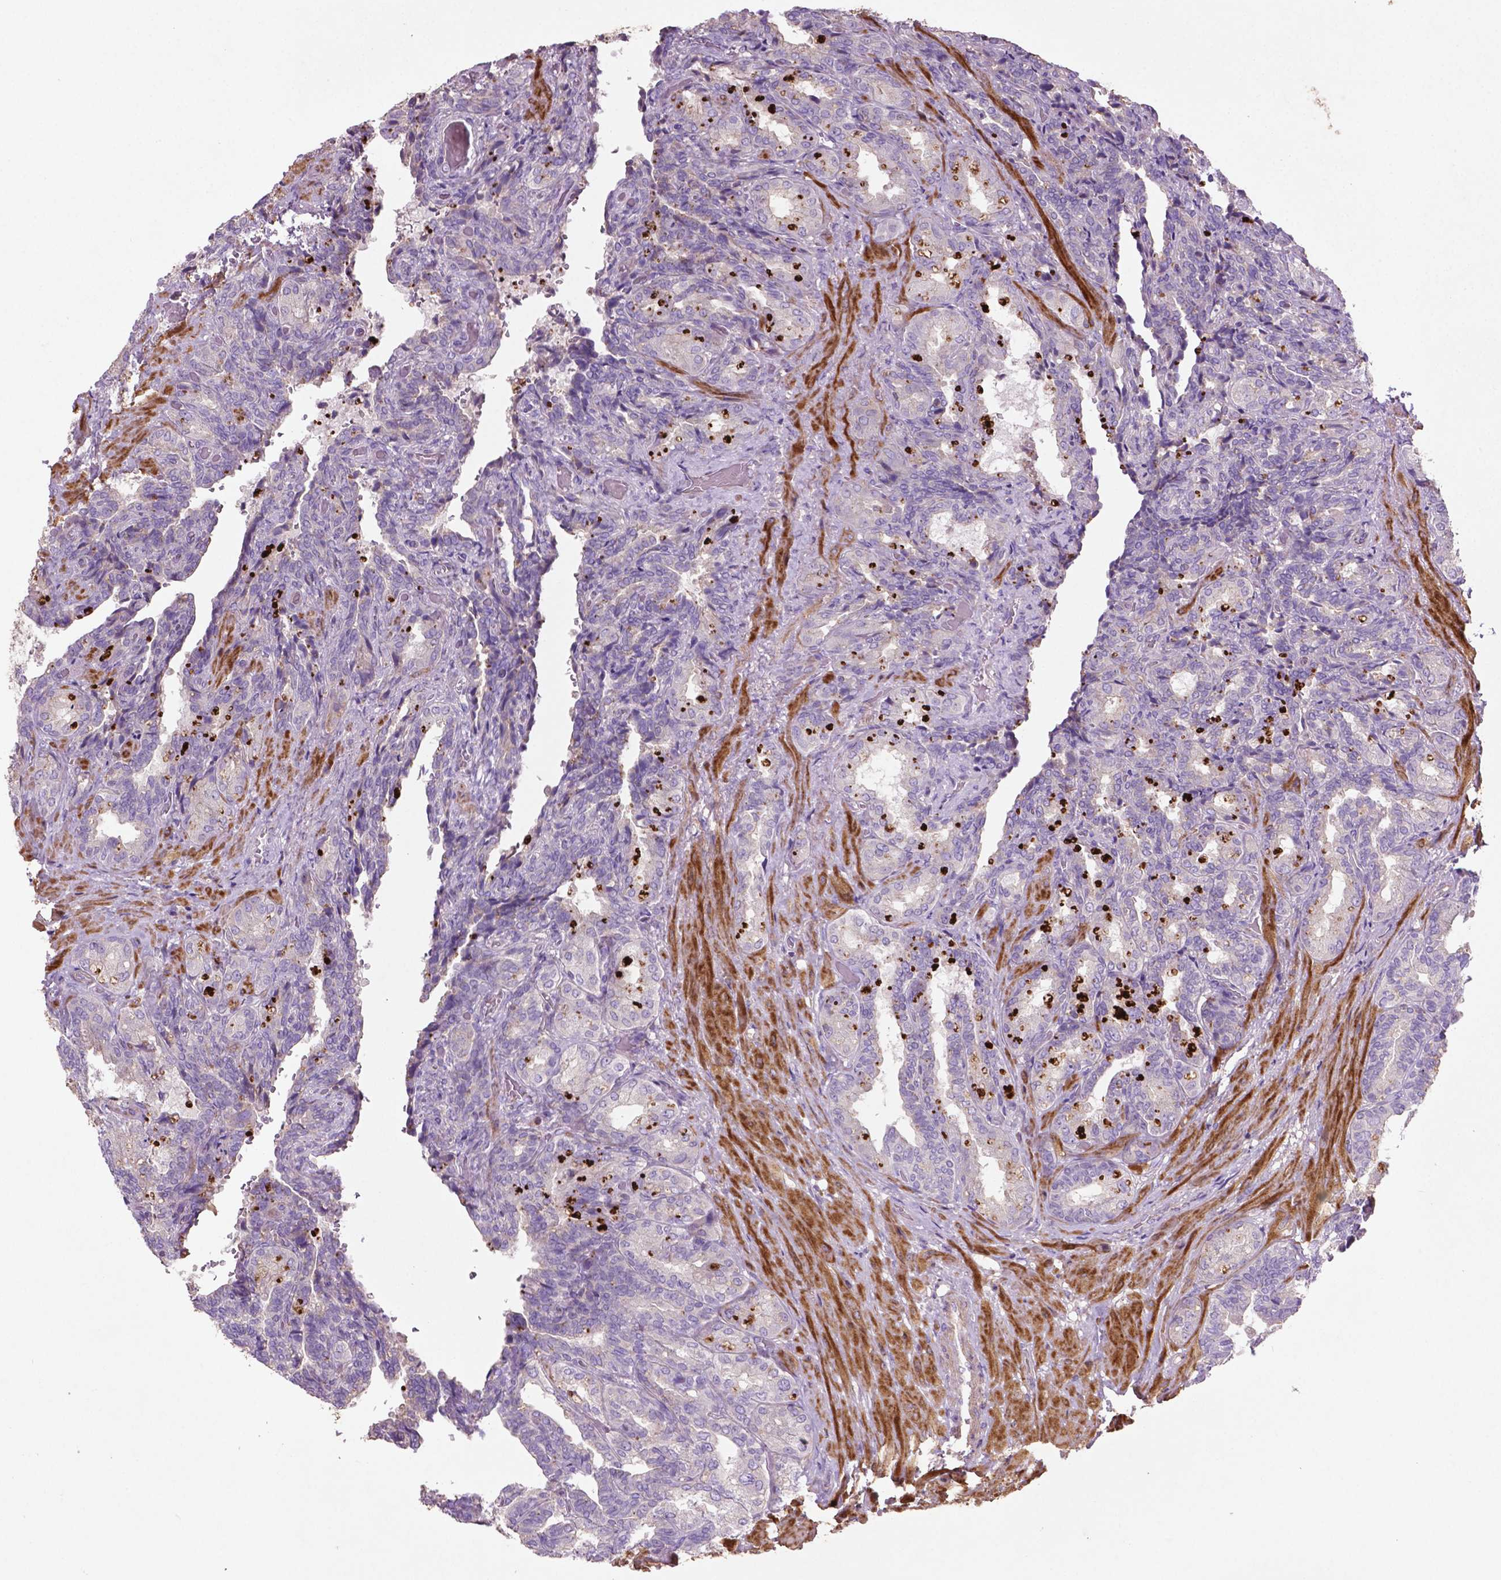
{"staining": {"intensity": "negative", "quantity": "none", "location": "none"}, "tissue": "seminal vesicle", "cell_type": "Glandular cells", "image_type": "normal", "snomed": [{"axis": "morphology", "description": "Normal tissue, NOS"}, {"axis": "topography", "description": "Seminal veicle"}], "caption": "IHC photomicrograph of normal seminal vesicle: human seminal vesicle stained with DAB (3,3'-diaminobenzidine) displays no significant protein positivity in glandular cells. Brightfield microscopy of immunohistochemistry stained with DAB (brown) and hematoxylin (blue), captured at high magnification.", "gene": "BMP4", "patient": {"sex": "male", "age": 68}}